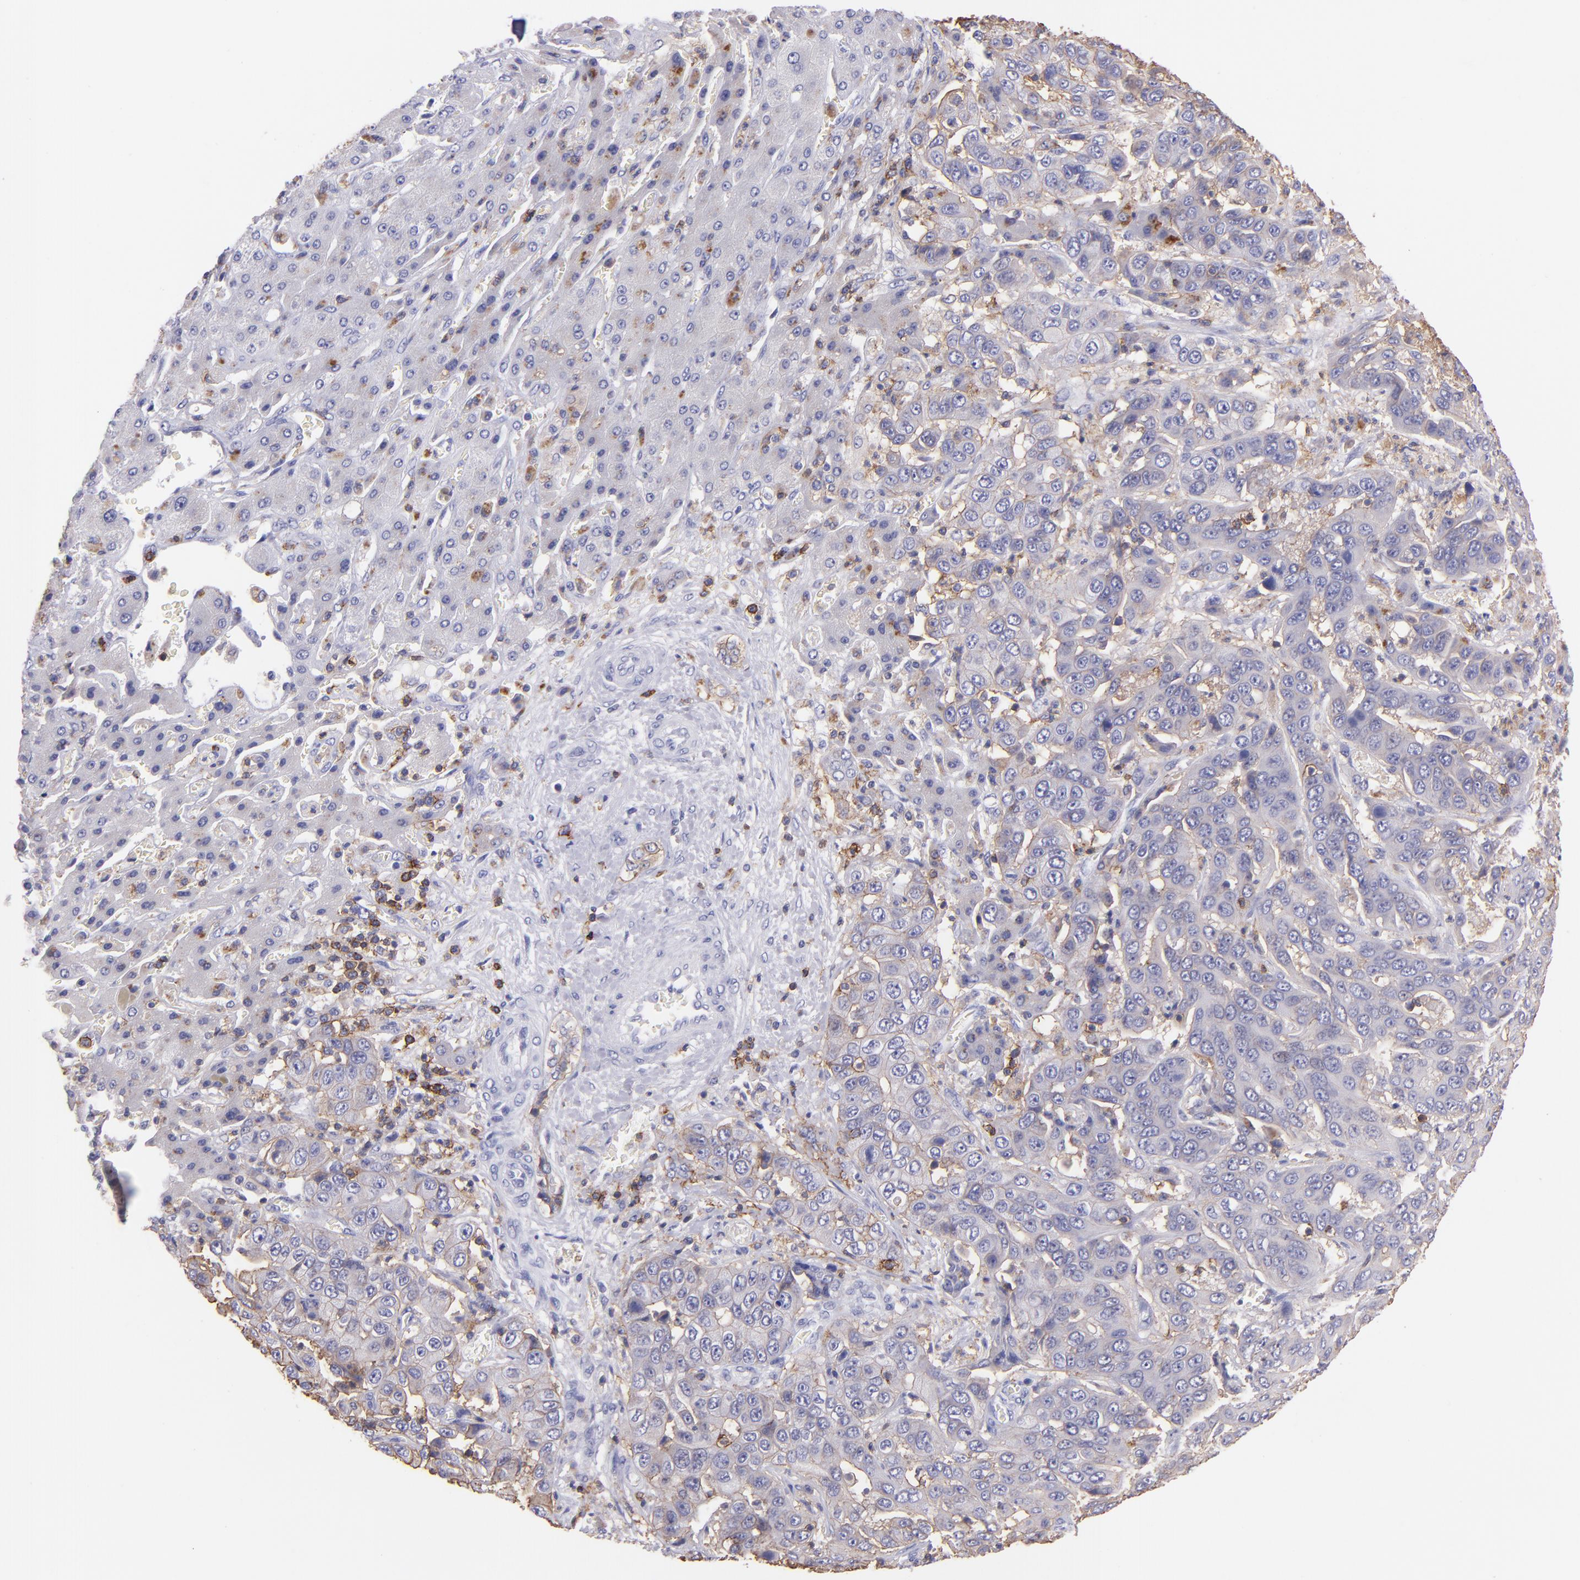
{"staining": {"intensity": "weak", "quantity": "25%-75%", "location": "cytoplasmic/membranous"}, "tissue": "liver cancer", "cell_type": "Tumor cells", "image_type": "cancer", "snomed": [{"axis": "morphology", "description": "Cholangiocarcinoma"}, {"axis": "topography", "description": "Liver"}], "caption": "IHC (DAB (3,3'-diaminobenzidine)) staining of human liver cancer (cholangiocarcinoma) displays weak cytoplasmic/membranous protein staining in about 25%-75% of tumor cells.", "gene": "SPN", "patient": {"sex": "female", "age": 52}}